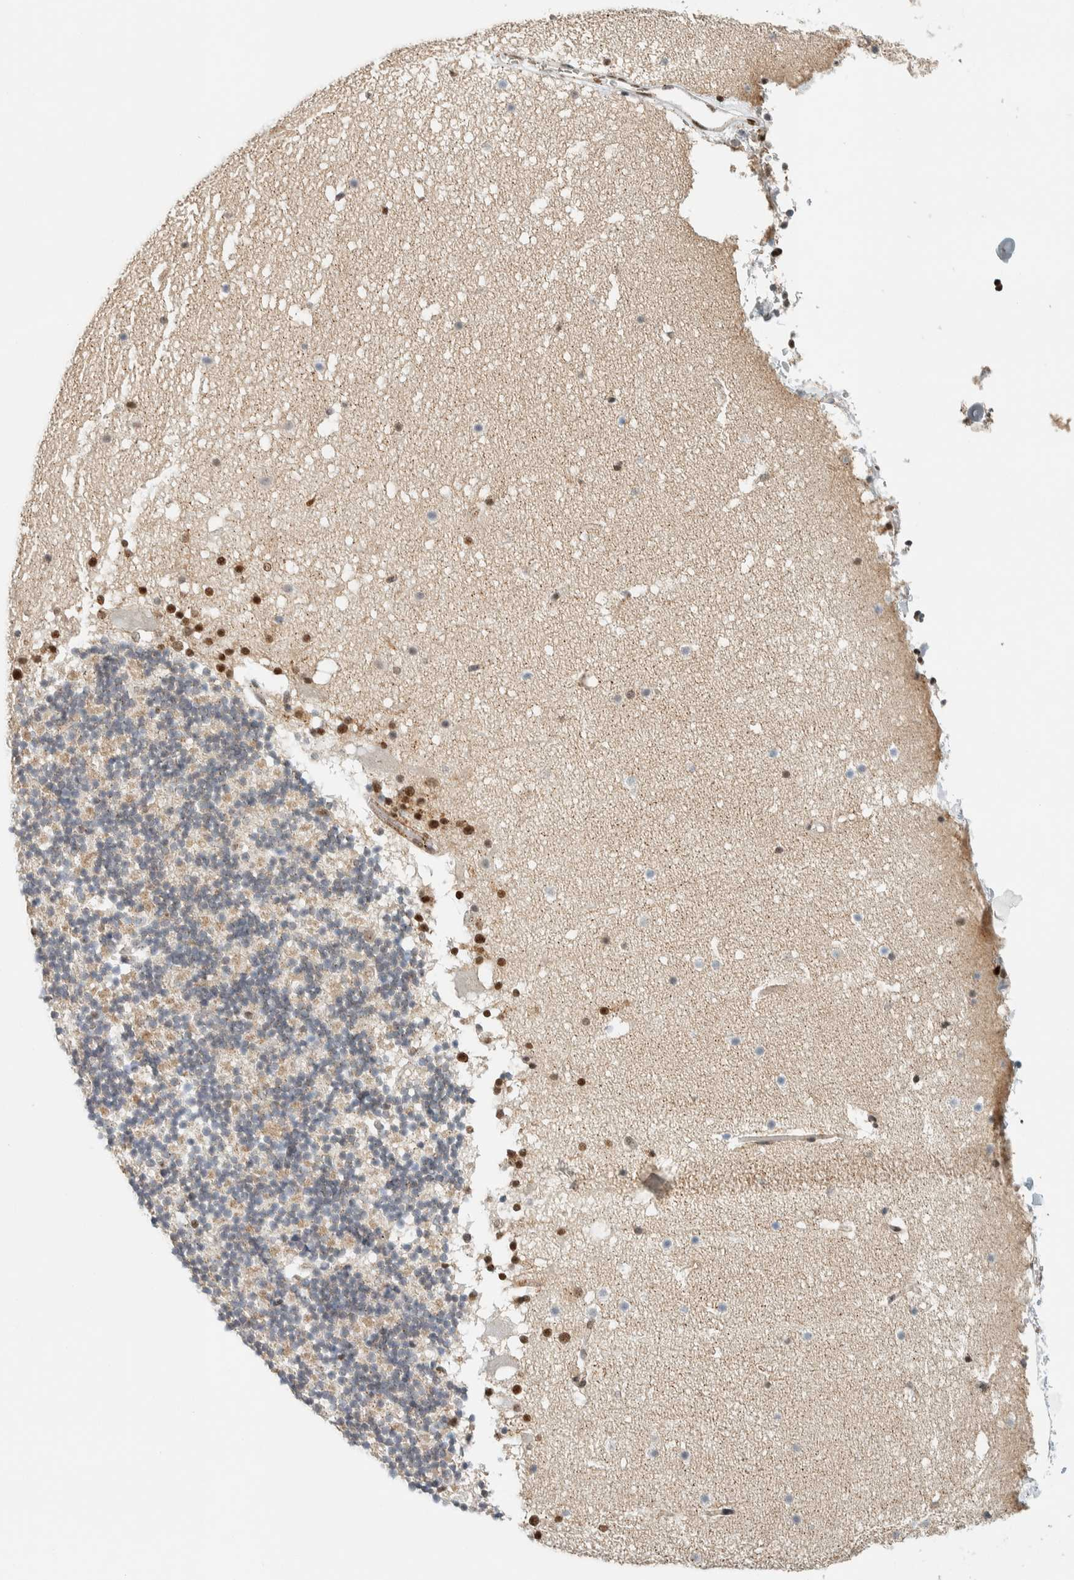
{"staining": {"intensity": "negative", "quantity": "none", "location": "none"}, "tissue": "cerebellum", "cell_type": "Cells in granular layer", "image_type": "normal", "snomed": [{"axis": "morphology", "description": "Normal tissue, NOS"}, {"axis": "topography", "description": "Cerebellum"}], "caption": "Immunohistochemistry (IHC) micrograph of unremarkable cerebellum: human cerebellum stained with DAB demonstrates no significant protein staining in cells in granular layer. (Brightfield microscopy of DAB IHC at high magnification).", "gene": "TFE3", "patient": {"sex": "male", "age": 57}}